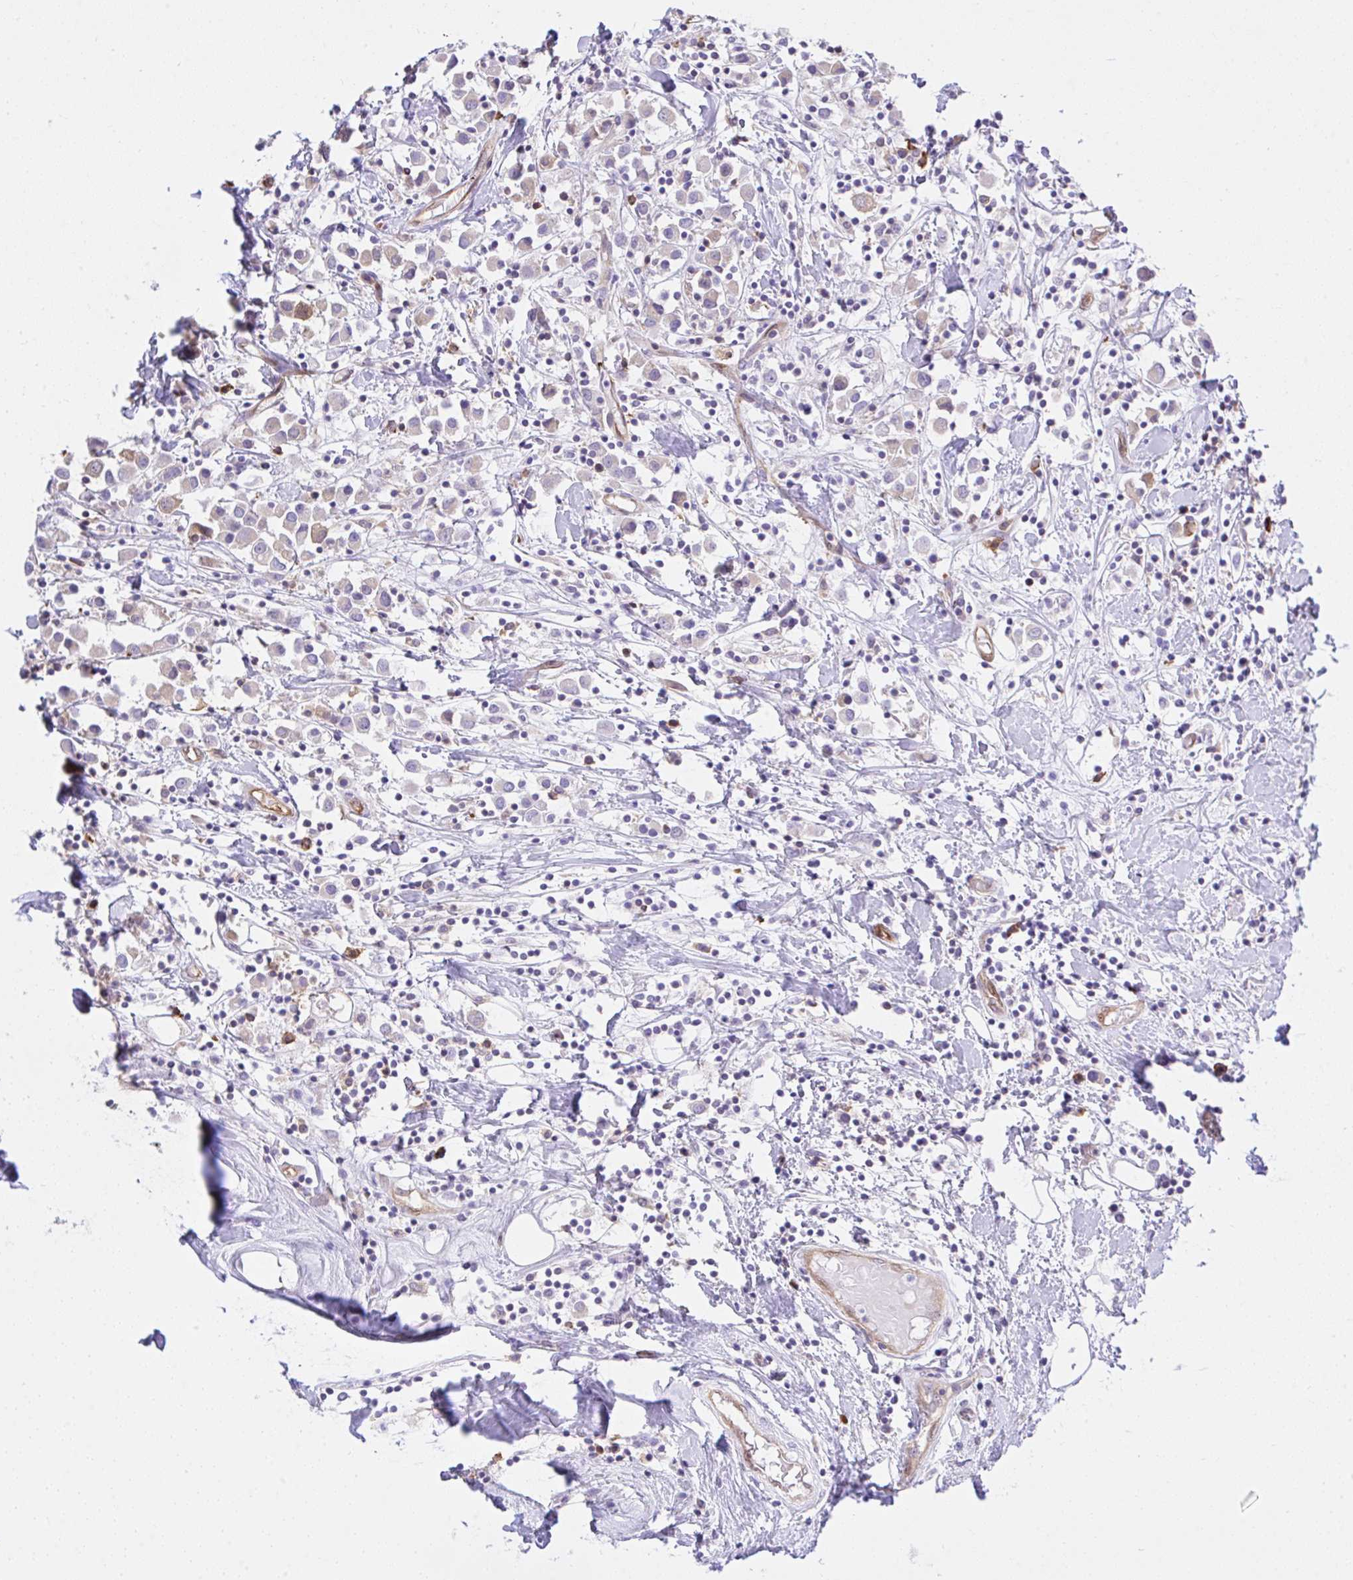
{"staining": {"intensity": "weak", "quantity": "25%-75%", "location": "cytoplasmic/membranous"}, "tissue": "breast cancer", "cell_type": "Tumor cells", "image_type": "cancer", "snomed": [{"axis": "morphology", "description": "Duct carcinoma"}, {"axis": "topography", "description": "Breast"}], "caption": "This photomicrograph exhibits immunohistochemistry (IHC) staining of breast infiltrating ductal carcinoma, with low weak cytoplasmic/membranous positivity in about 25%-75% of tumor cells.", "gene": "EEF1A2", "patient": {"sex": "female", "age": 61}}